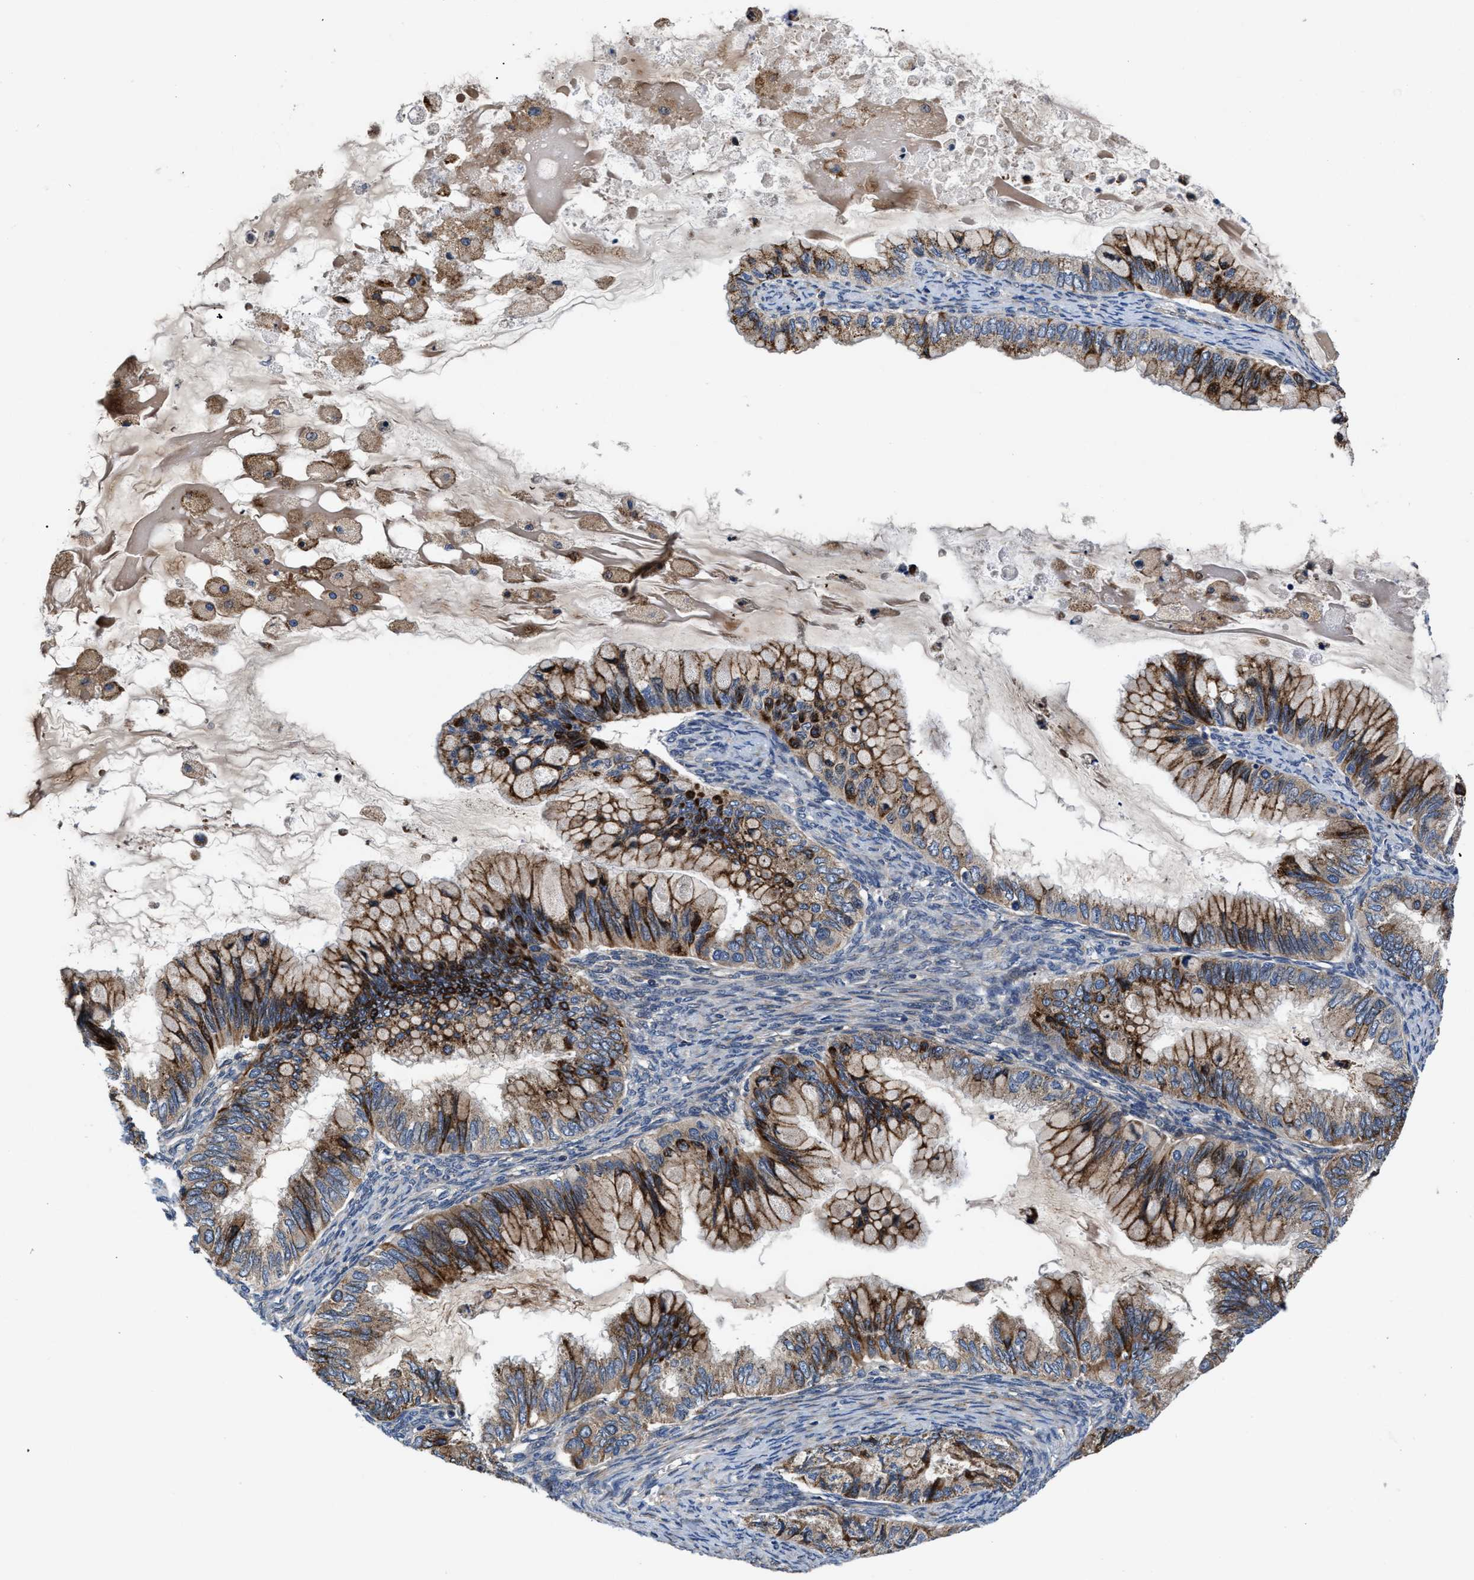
{"staining": {"intensity": "strong", "quantity": ">75%", "location": "cytoplasmic/membranous"}, "tissue": "ovarian cancer", "cell_type": "Tumor cells", "image_type": "cancer", "snomed": [{"axis": "morphology", "description": "Cystadenocarcinoma, mucinous, NOS"}, {"axis": "topography", "description": "Ovary"}], "caption": "Human mucinous cystadenocarcinoma (ovarian) stained for a protein (brown) displays strong cytoplasmic/membranous positive staining in approximately >75% of tumor cells.", "gene": "SLC12A2", "patient": {"sex": "female", "age": 80}}